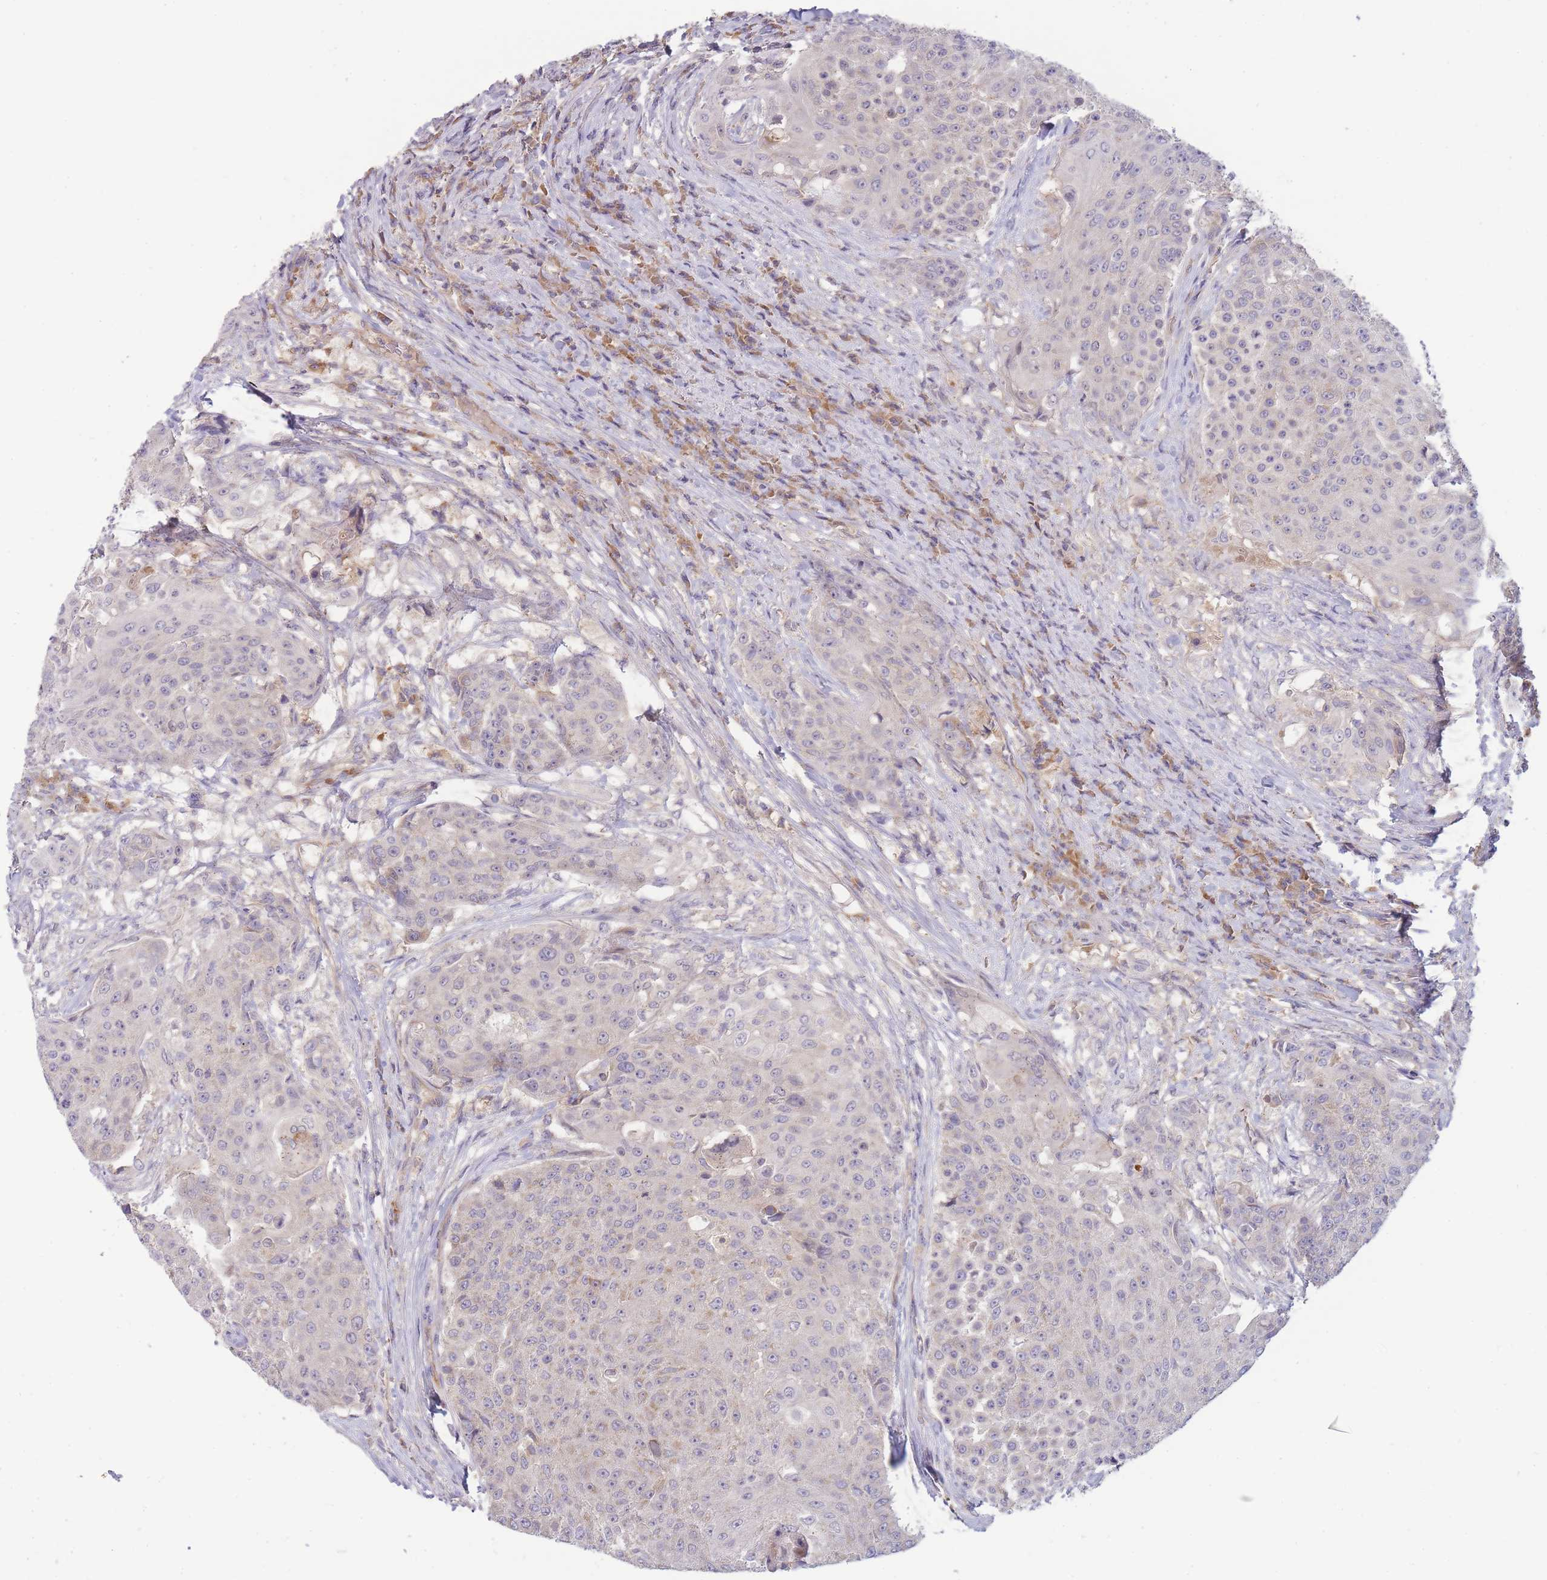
{"staining": {"intensity": "negative", "quantity": "none", "location": "none"}, "tissue": "urothelial cancer", "cell_type": "Tumor cells", "image_type": "cancer", "snomed": [{"axis": "morphology", "description": "Urothelial carcinoma, High grade"}, {"axis": "topography", "description": "Urinary bladder"}], "caption": "This is an IHC image of urothelial carcinoma (high-grade). There is no positivity in tumor cells.", "gene": "NDUFAF5", "patient": {"sex": "female", "age": 63}}